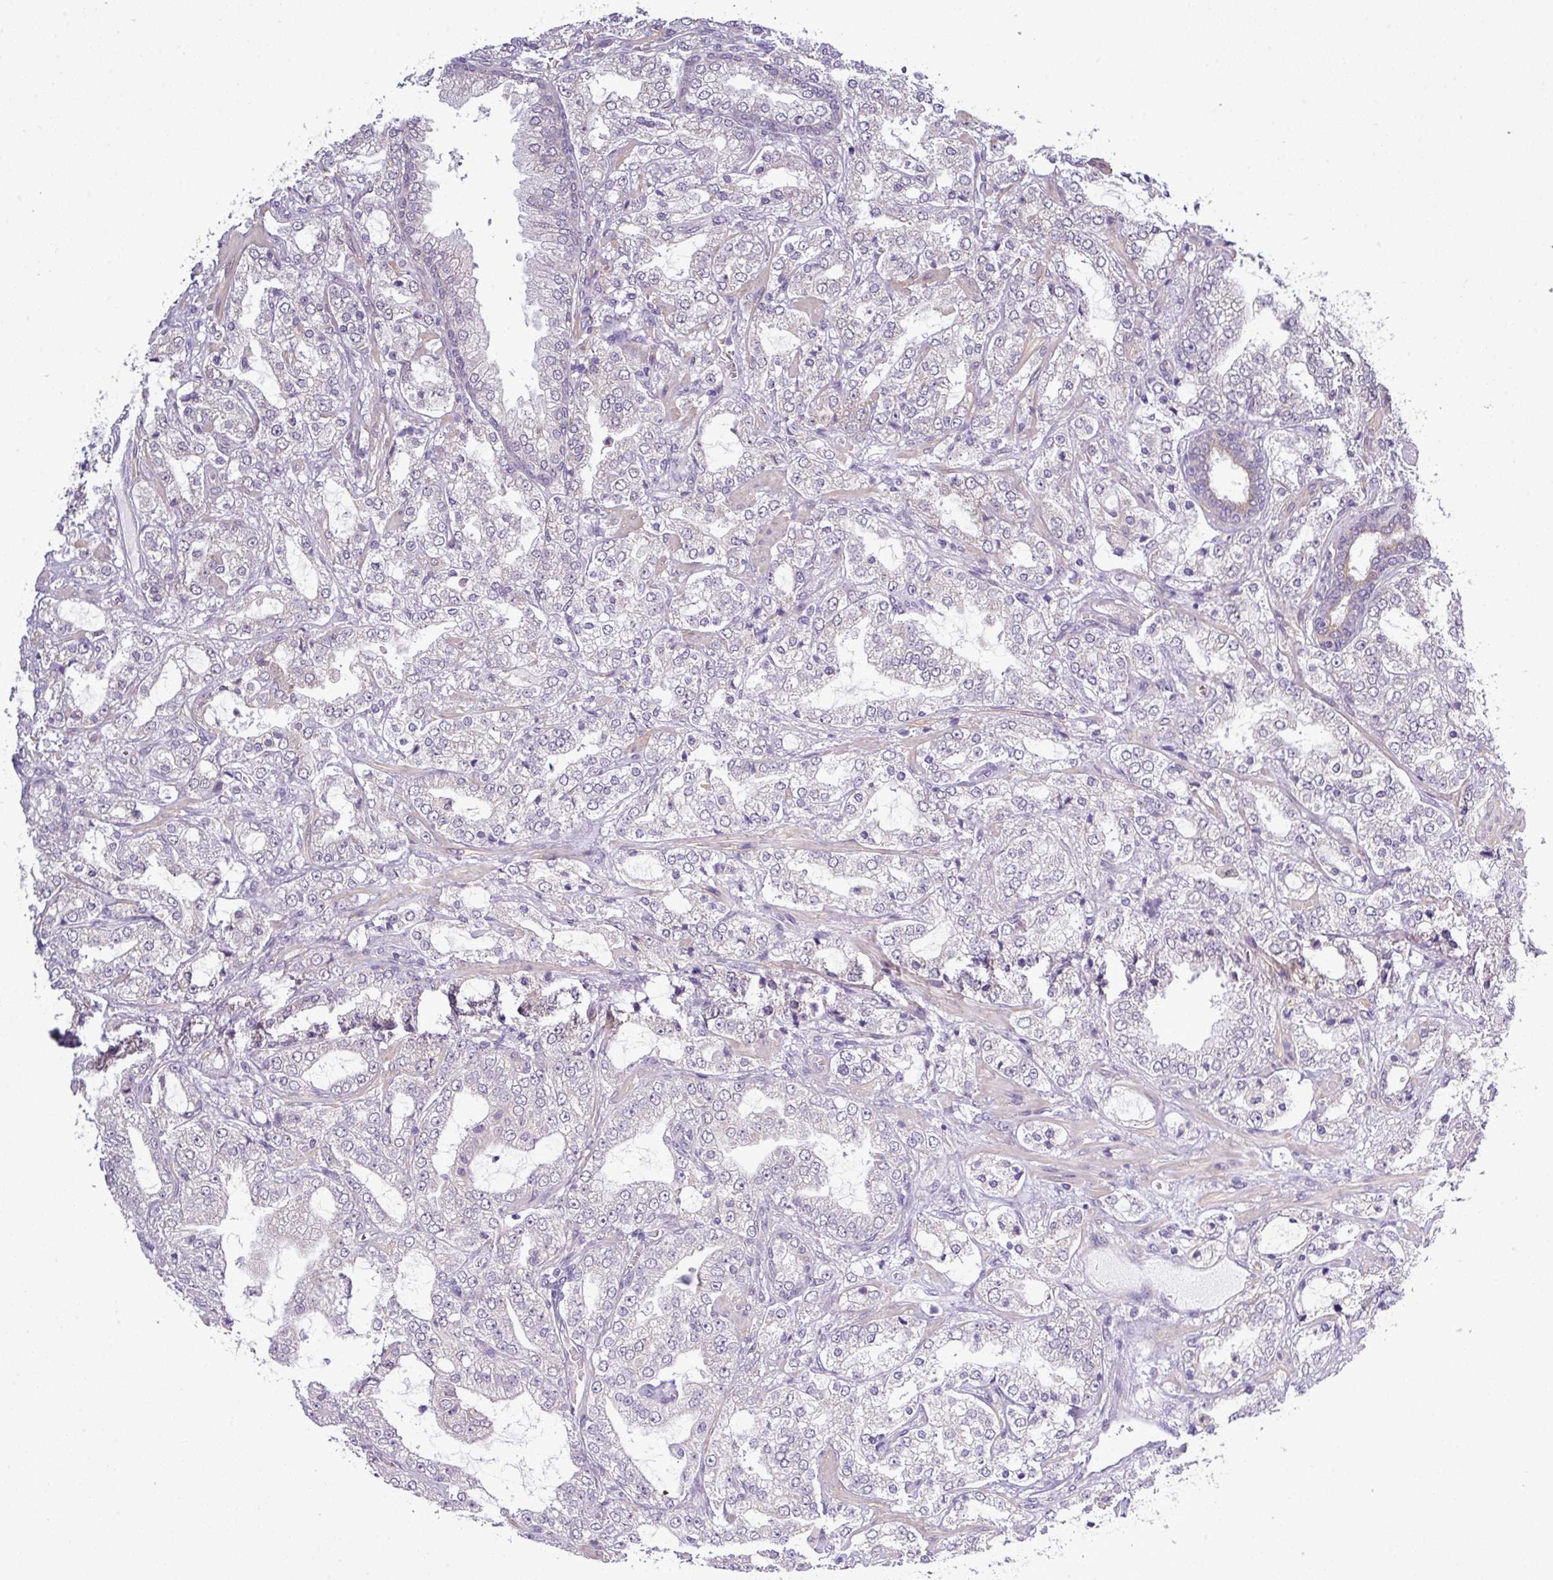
{"staining": {"intensity": "negative", "quantity": "none", "location": "none"}, "tissue": "prostate cancer", "cell_type": "Tumor cells", "image_type": "cancer", "snomed": [{"axis": "morphology", "description": "Adenocarcinoma, High grade"}, {"axis": "topography", "description": "Prostate"}], "caption": "DAB immunohistochemical staining of human prostate cancer (adenocarcinoma (high-grade)) shows no significant staining in tumor cells.", "gene": "ZNF217", "patient": {"sex": "male", "age": 64}}